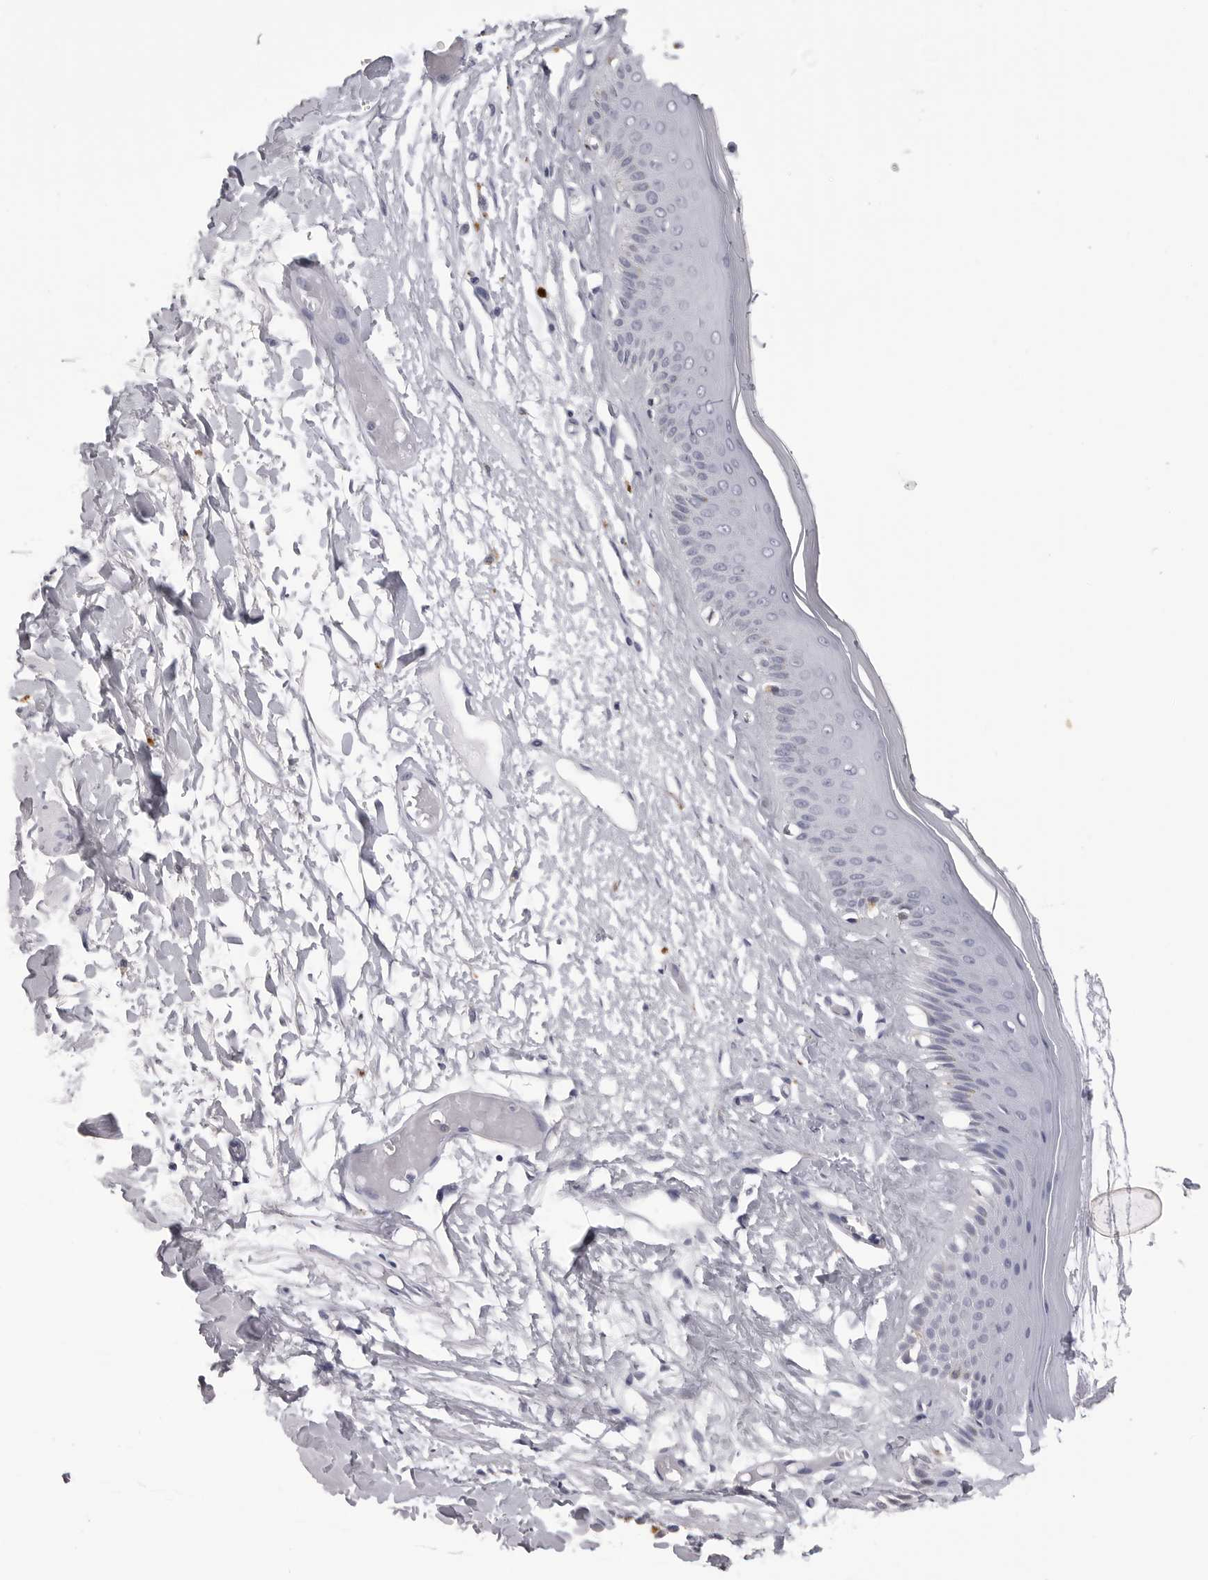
{"staining": {"intensity": "moderate", "quantity": "<25%", "location": "cytoplasmic/membranous"}, "tissue": "skin", "cell_type": "Epidermal cells", "image_type": "normal", "snomed": [{"axis": "morphology", "description": "Normal tissue, NOS"}, {"axis": "topography", "description": "Vulva"}], "caption": "Approximately <25% of epidermal cells in benign human skin demonstrate moderate cytoplasmic/membranous protein staining as visualized by brown immunohistochemical staining.", "gene": "LGALS4", "patient": {"sex": "female", "age": 73}}